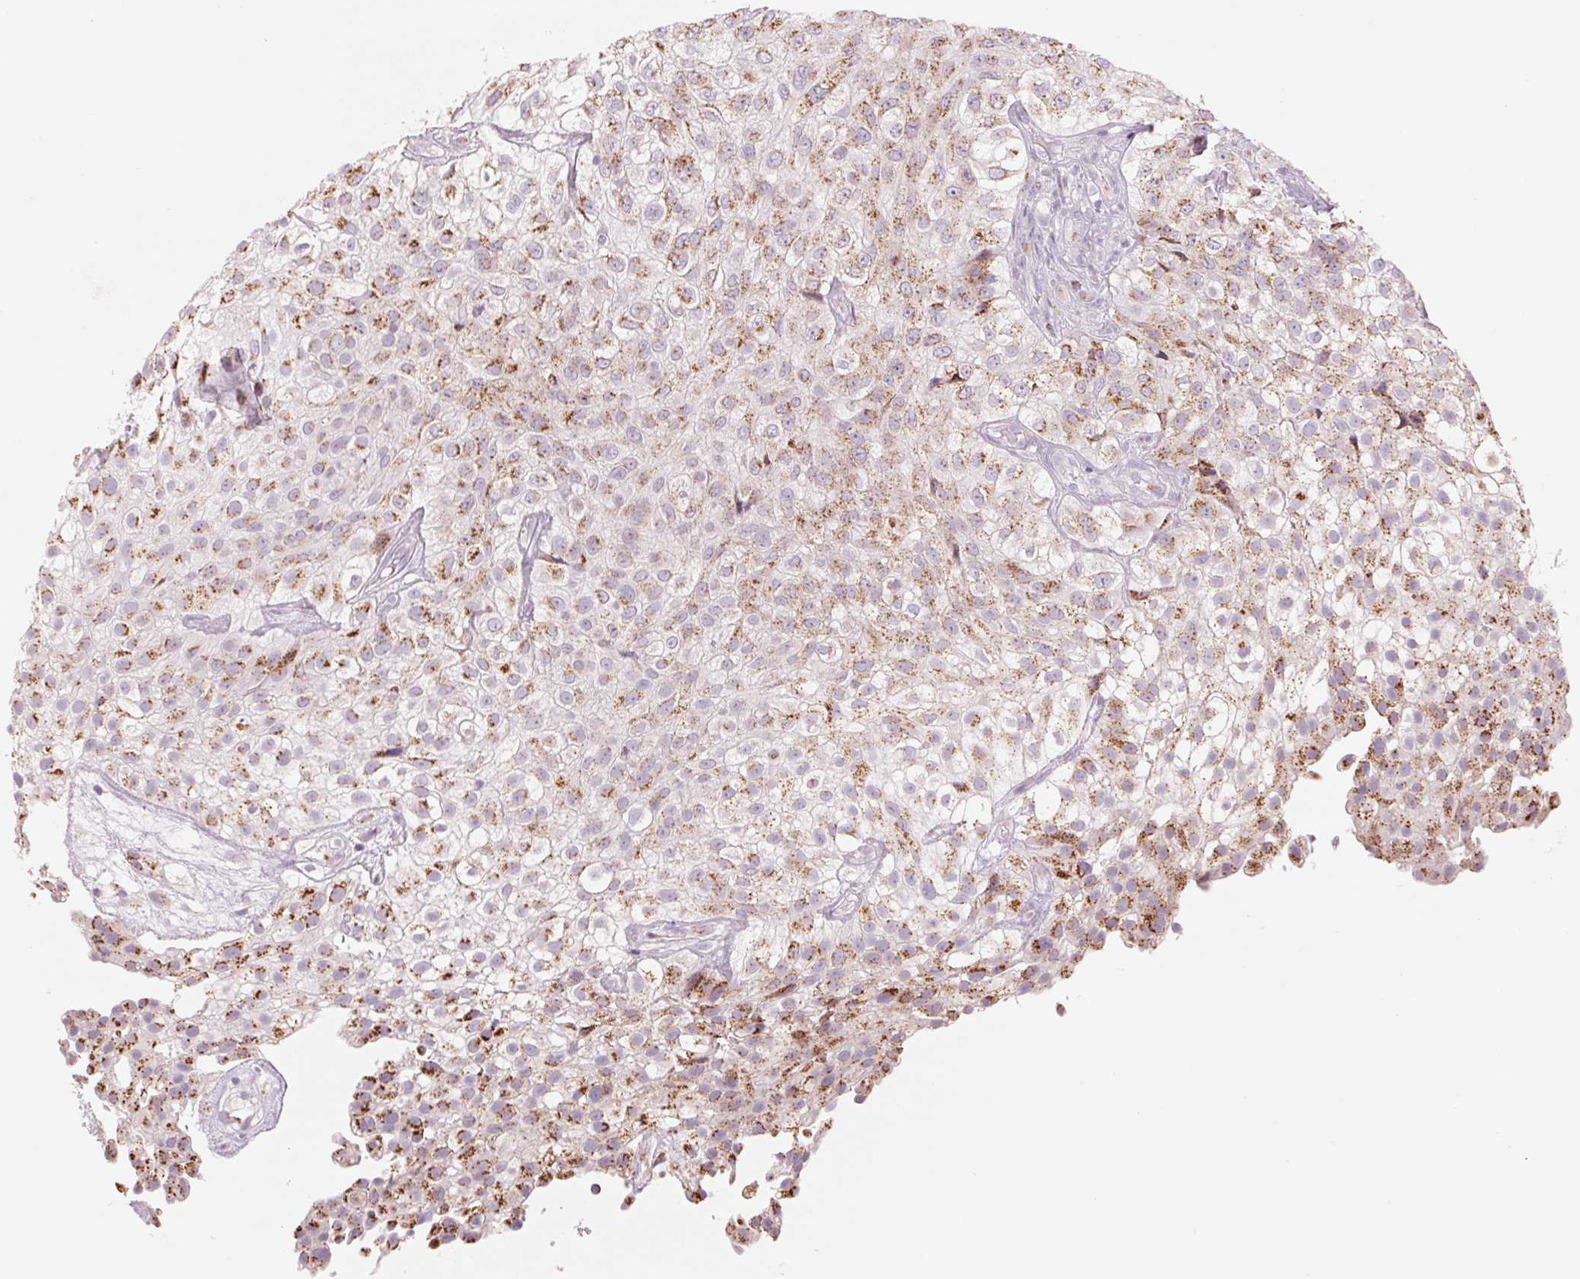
{"staining": {"intensity": "moderate", "quantity": ">75%", "location": "cytoplasmic/membranous"}, "tissue": "urothelial cancer", "cell_type": "Tumor cells", "image_type": "cancer", "snomed": [{"axis": "morphology", "description": "Urothelial carcinoma, High grade"}, {"axis": "topography", "description": "Urinary bladder"}], "caption": "The micrograph demonstrates a brown stain indicating the presence of a protein in the cytoplasmic/membranous of tumor cells in high-grade urothelial carcinoma.", "gene": "GALNT7", "patient": {"sex": "male", "age": 56}}